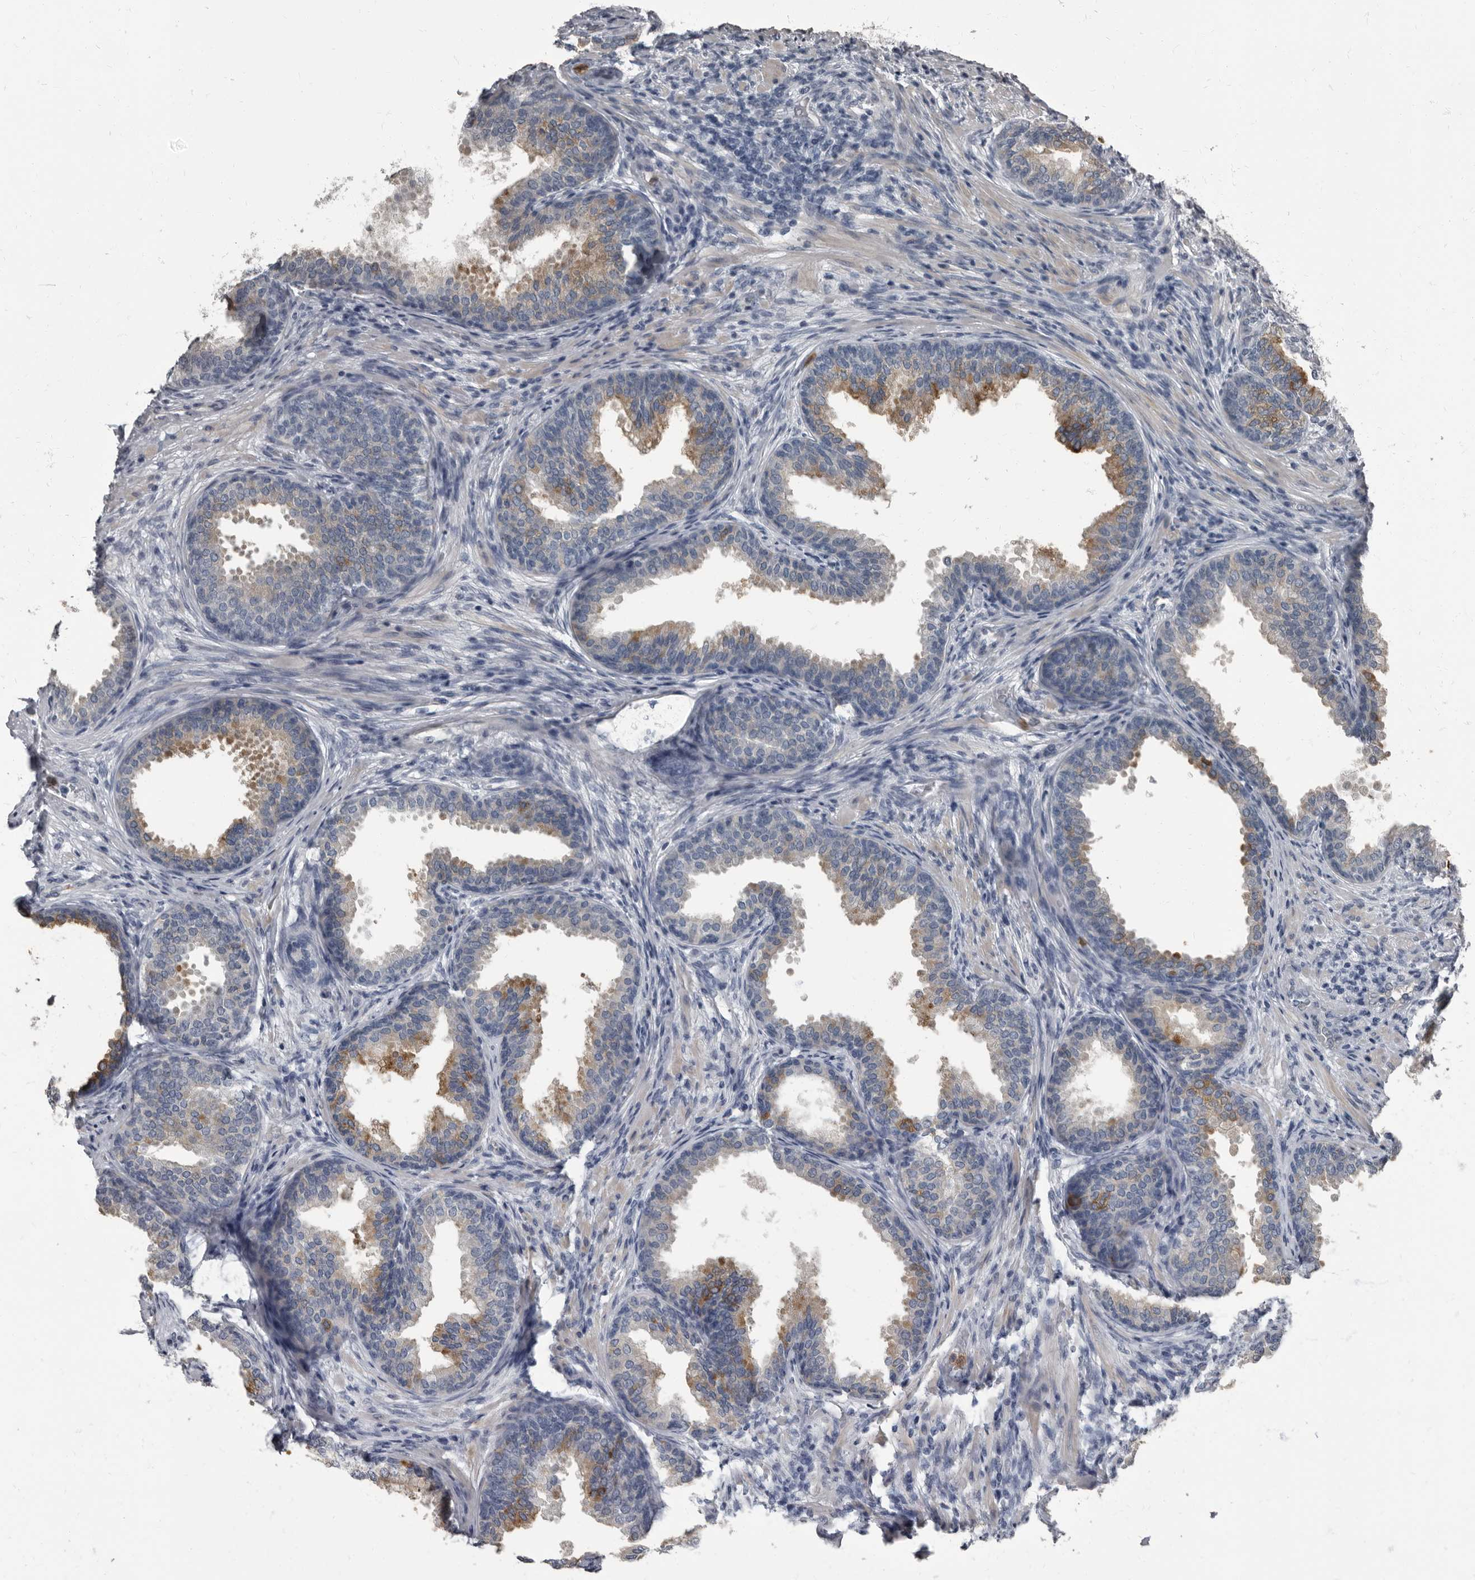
{"staining": {"intensity": "moderate", "quantity": "<25%", "location": "cytoplasmic/membranous"}, "tissue": "prostate", "cell_type": "Glandular cells", "image_type": "normal", "snomed": [{"axis": "morphology", "description": "Normal tissue, NOS"}, {"axis": "topography", "description": "Prostate"}], "caption": "Human prostate stained with a protein marker demonstrates moderate staining in glandular cells.", "gene": "TPD52L1", "patient": {"sex": "male", "age": 76}}